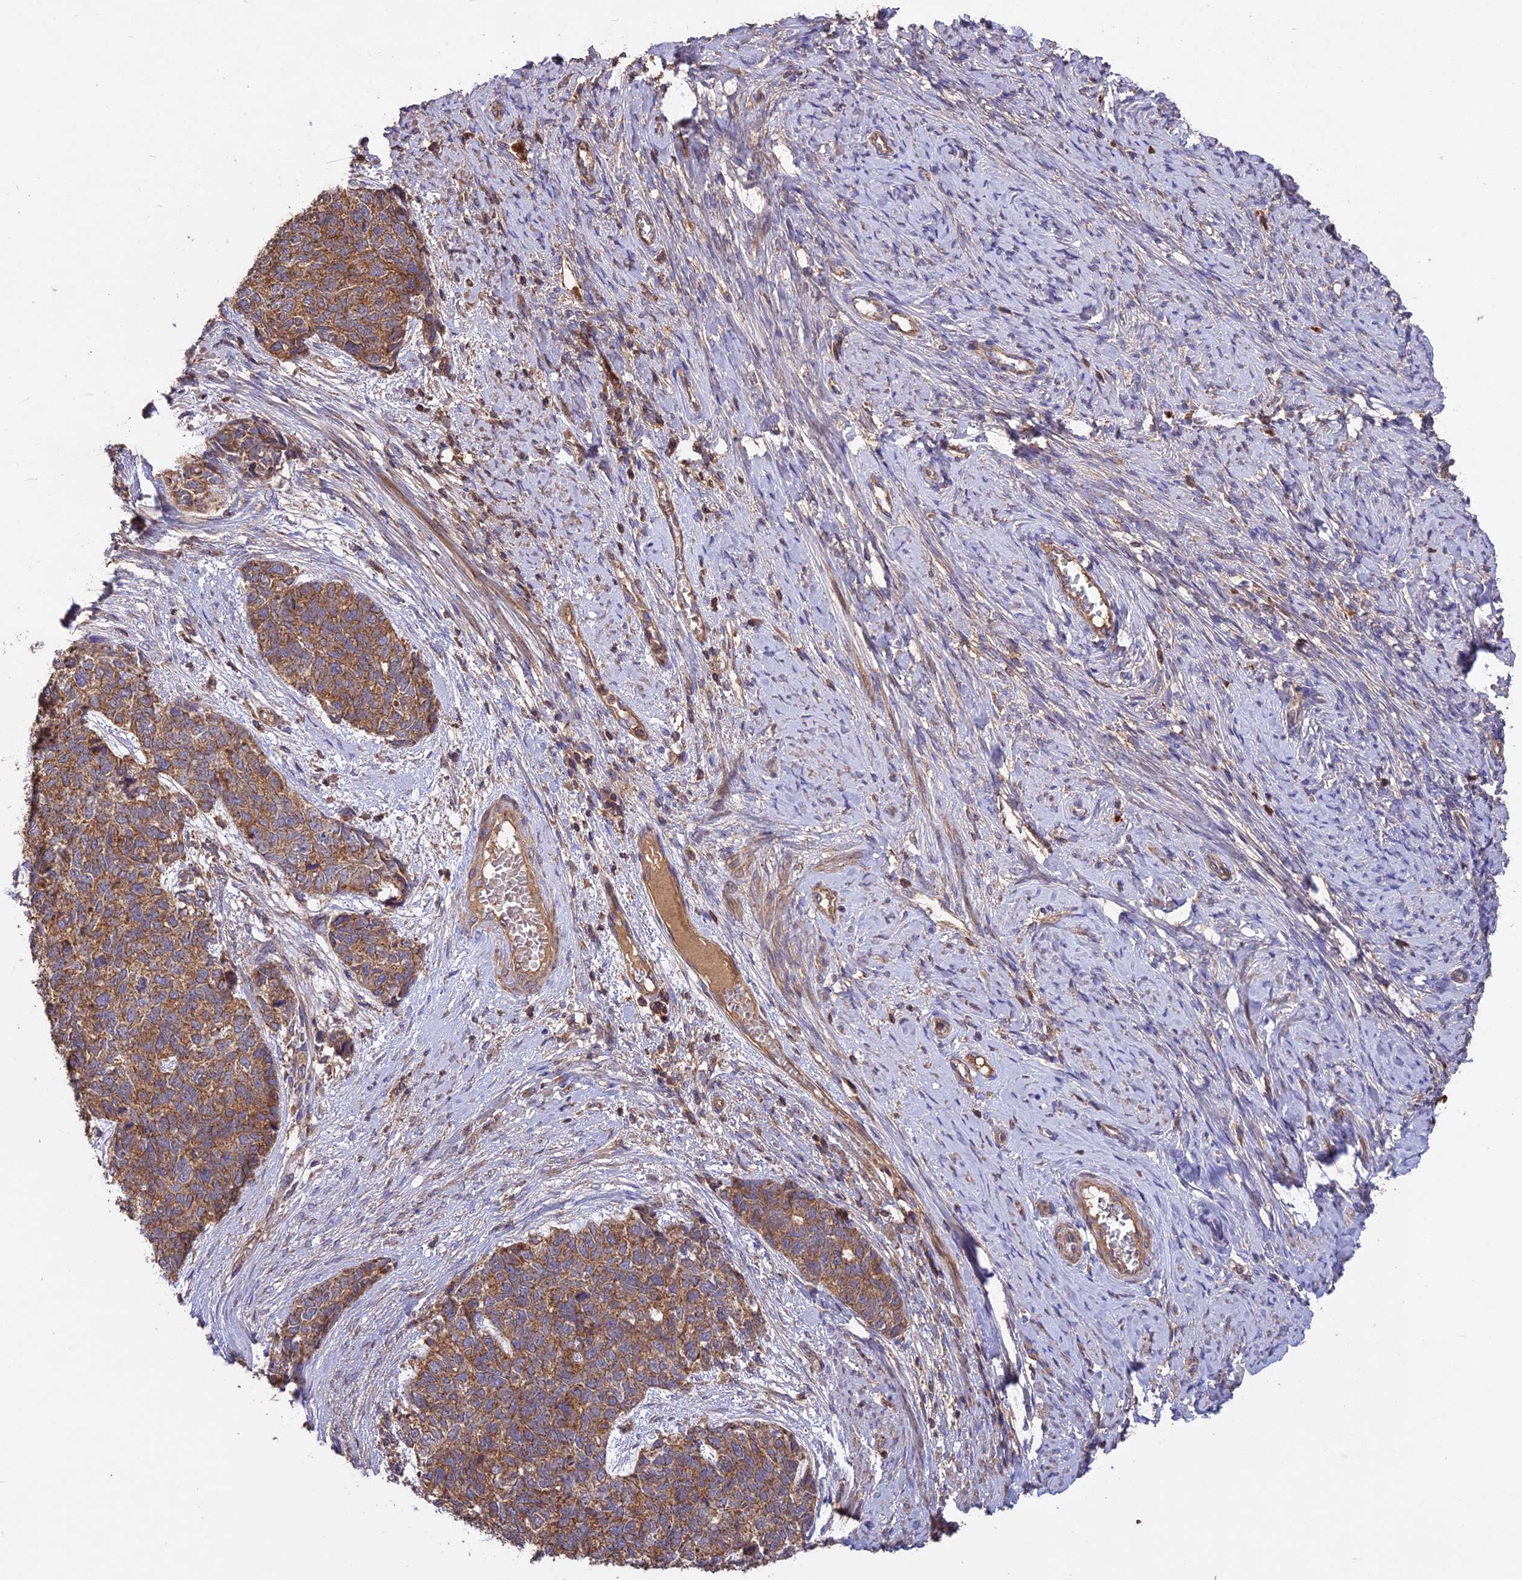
{"staining": {"intensity": "moderate", "quantity": ">75%", "location": "cytoplasmic/membranous"}, "tissue": "cervical cancer", "cell_type": "Tumor cells", "image_type": "cancer", "snomed": [{"axis": "morphology", "description": "Squamous cell carcinoma, NOS"}, {"axis": "topography", "description": "Cervix"}], "caption": "High-magnification brightfield microscopy of cervical cancer stained with DAB (3,3'-diaminobenzidine) (brown) and counterstained with hematoxylin (blue). tumor cells exhibit moderate cytoplasmic/membranous staining is appreciated in approximately>75% of cells.", "gene": "NUDT8", "patient": {"sex": "female", "age": 63}}